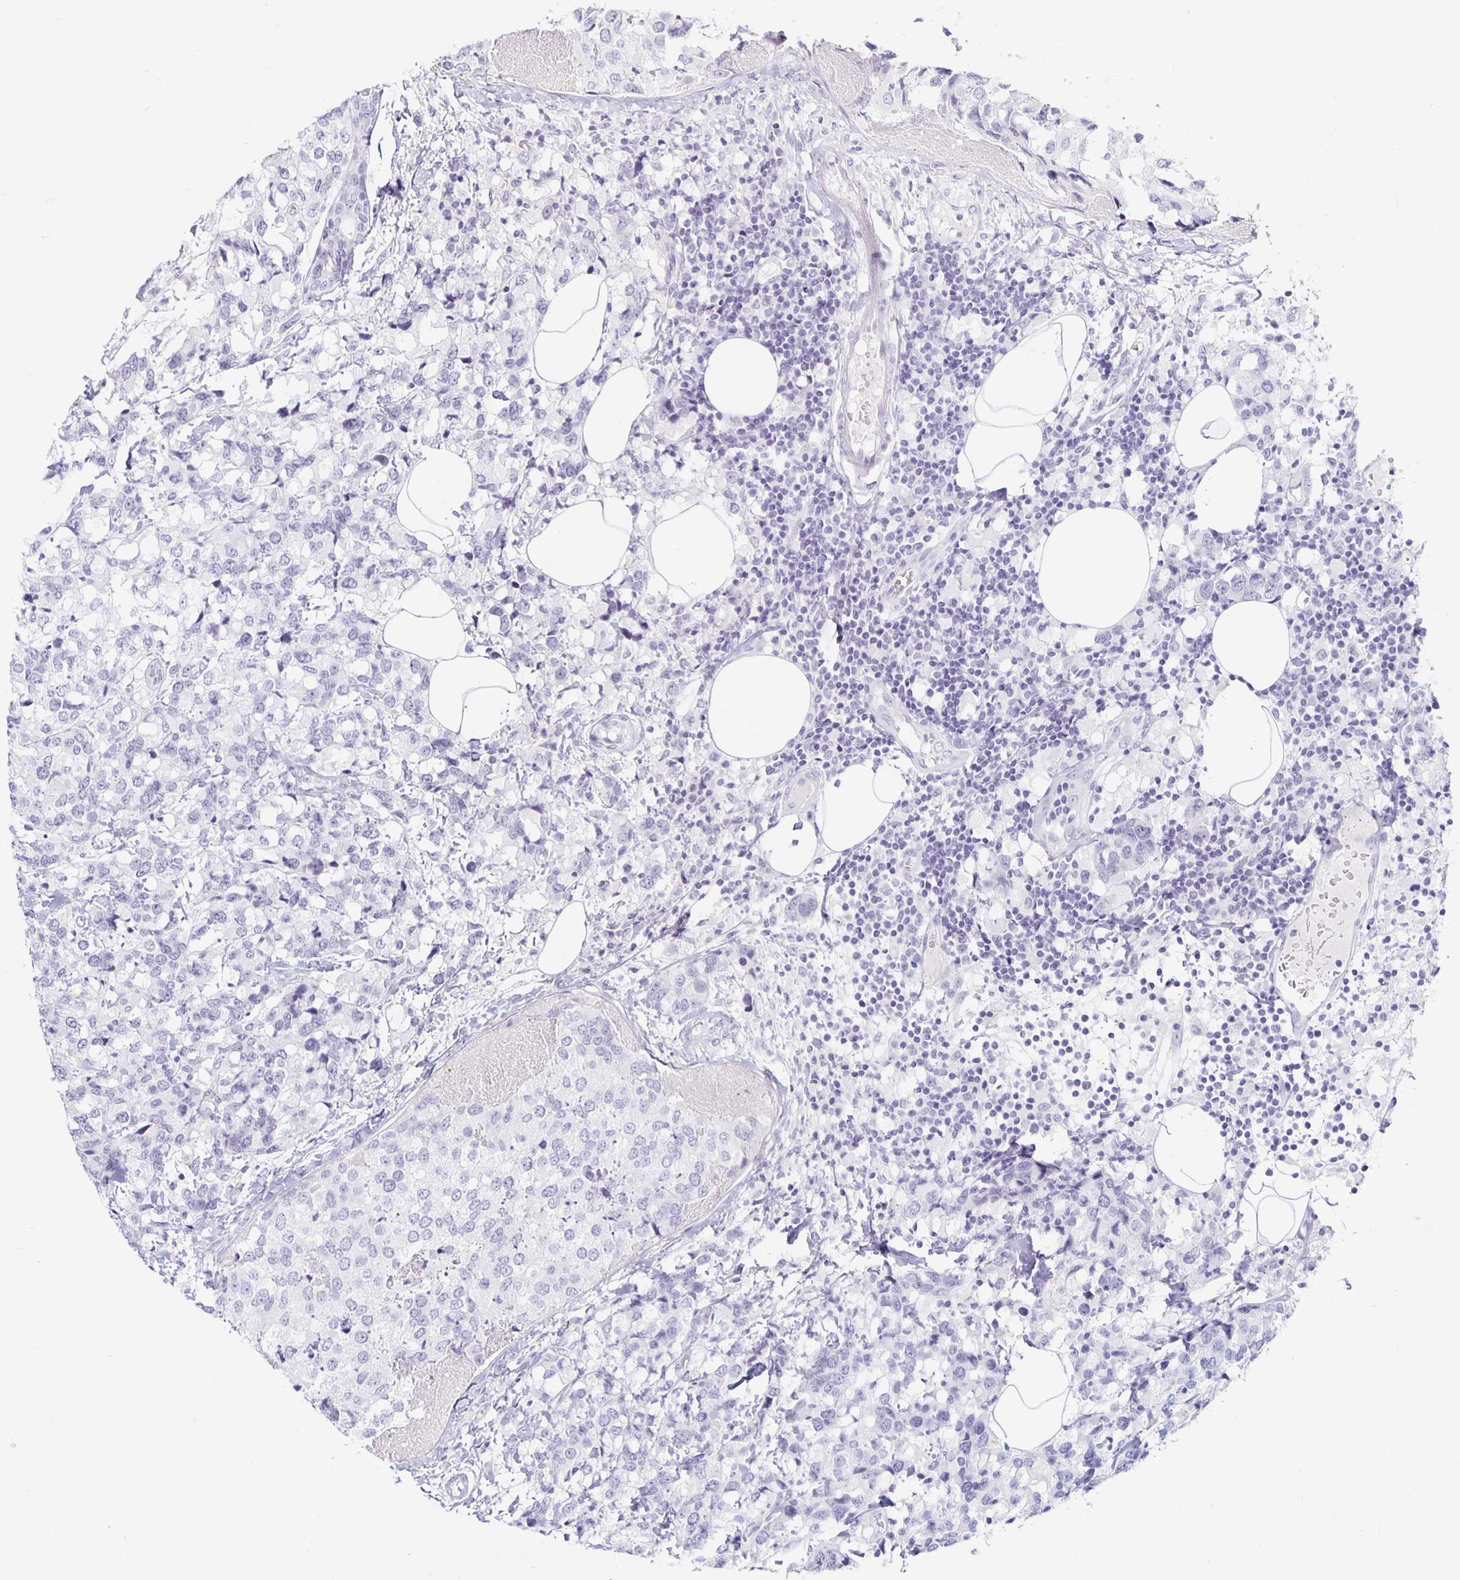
{"staining": {"intensity": "negative", "quantity": "none", "location": "none"}, "tissue": "breast cancer", "cell_type": "Tumor cells", "image_type": "cancer", "snomed": [{"axis": "morphology", "description": "Lobular carcinoma"}, {"axis": "topography", "description": "Breast"}], "caption": "Photomicrograph shows no significant protein positivity in tumor cells of lobular carcinoma (breast). The staining is performed using DAB (3,3'-diaminobenzidine) brown chromogen with nuclei counter-stained in using hematoxylin.", "gene": "KCNQ2", "patient": {"sex": "female", "age": 59}}